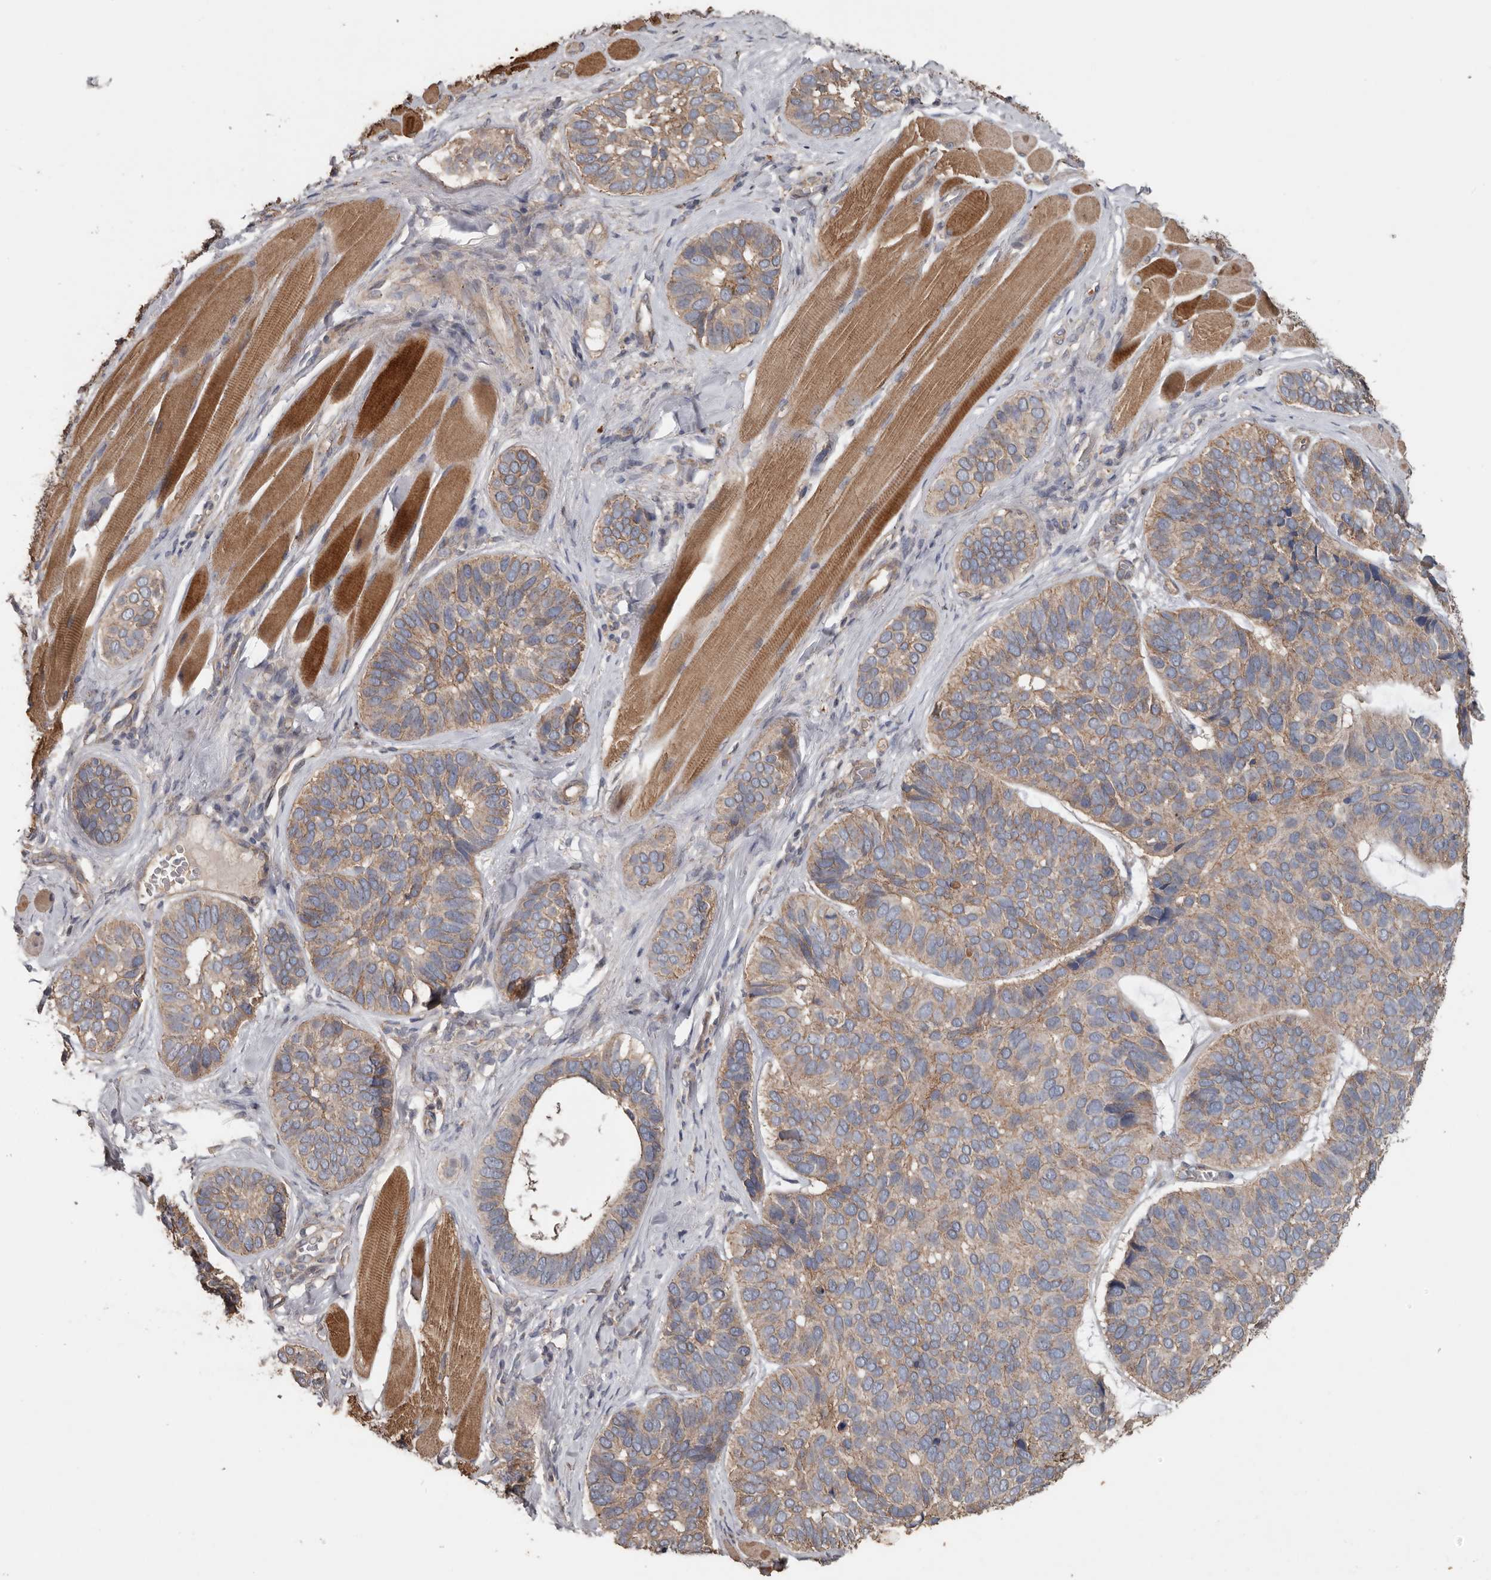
{"staining": {"intensity": "weak", "quantity": ">75%", "location": "cytoplasmic/membranous"}, "tissue": "skin cancer", "cell_type": "Tumor cells", "image_type": "cancer", "snomed": [{"axis": "morphology", "description": "Basal cell carcinoma"}, {"axis": "topography", "description": "Skin"}], "caption": "Tumor cells demonstrate weak cytoplasmic/membranous expression in about >75% of cells in skin basal cell carcinoma. The protein is shown in brown color, while the nuclei are stained blue.", "gene": "HYAL4", "patient": {"sex": "male", "age": 62}}